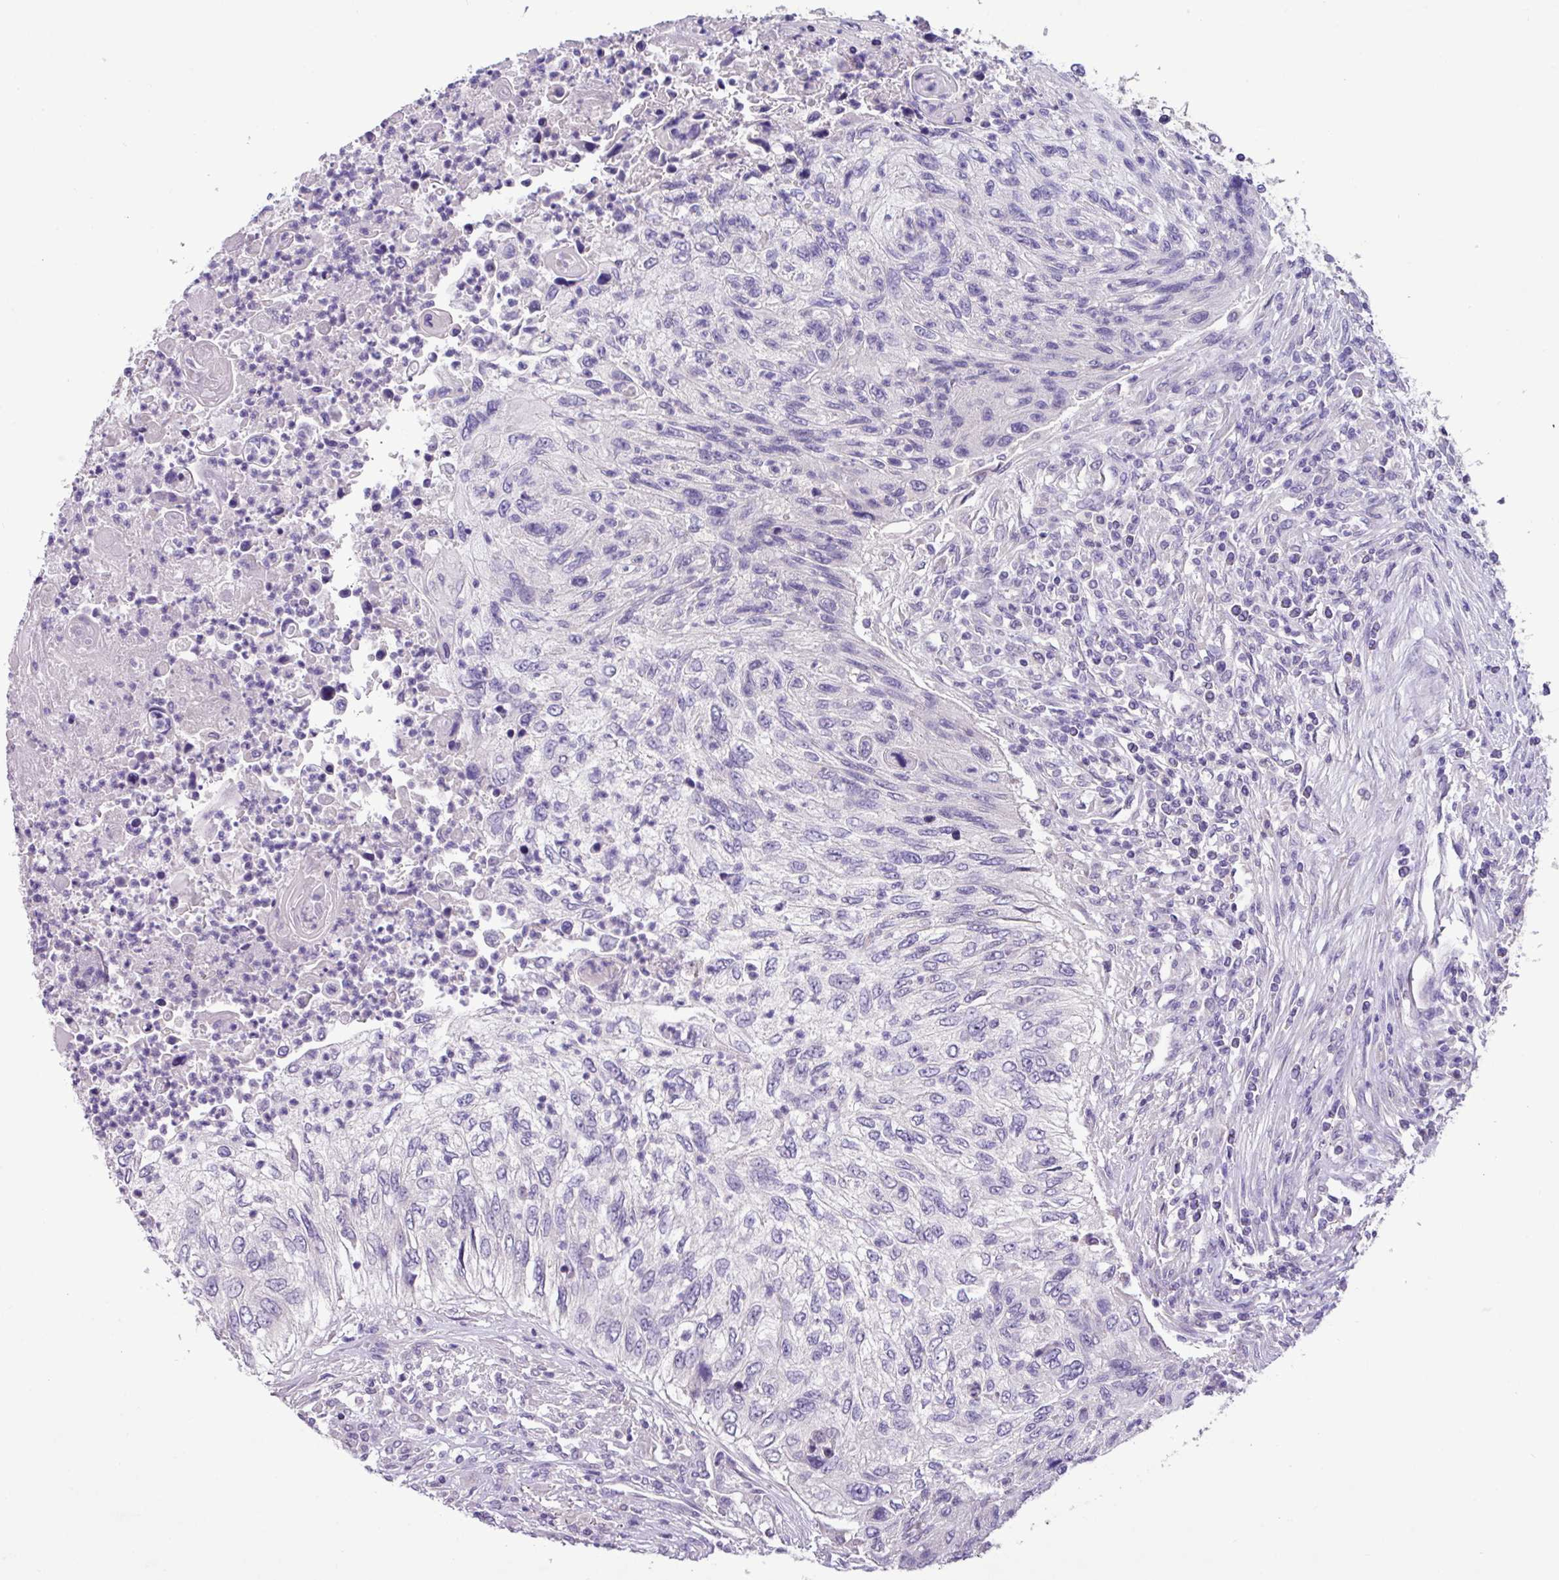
{"staining": {"intensity": "negative", "quantity": "none", "location": "none"}, "tissue": "urothelial cancer", "cell_type": "Tumor cells", "image_type": "cancer", "snomed": [{"axis": "morphology", "description": "Urothelial carcinoma, High grade"}, {"axis": "topography", "description": "Urinary bladder"}], "caption": "Tumor cells show no significant protein positivity in urothelial cancer.", "gene": "PAX8", "patient": {"sex": "female", "age": 60}}